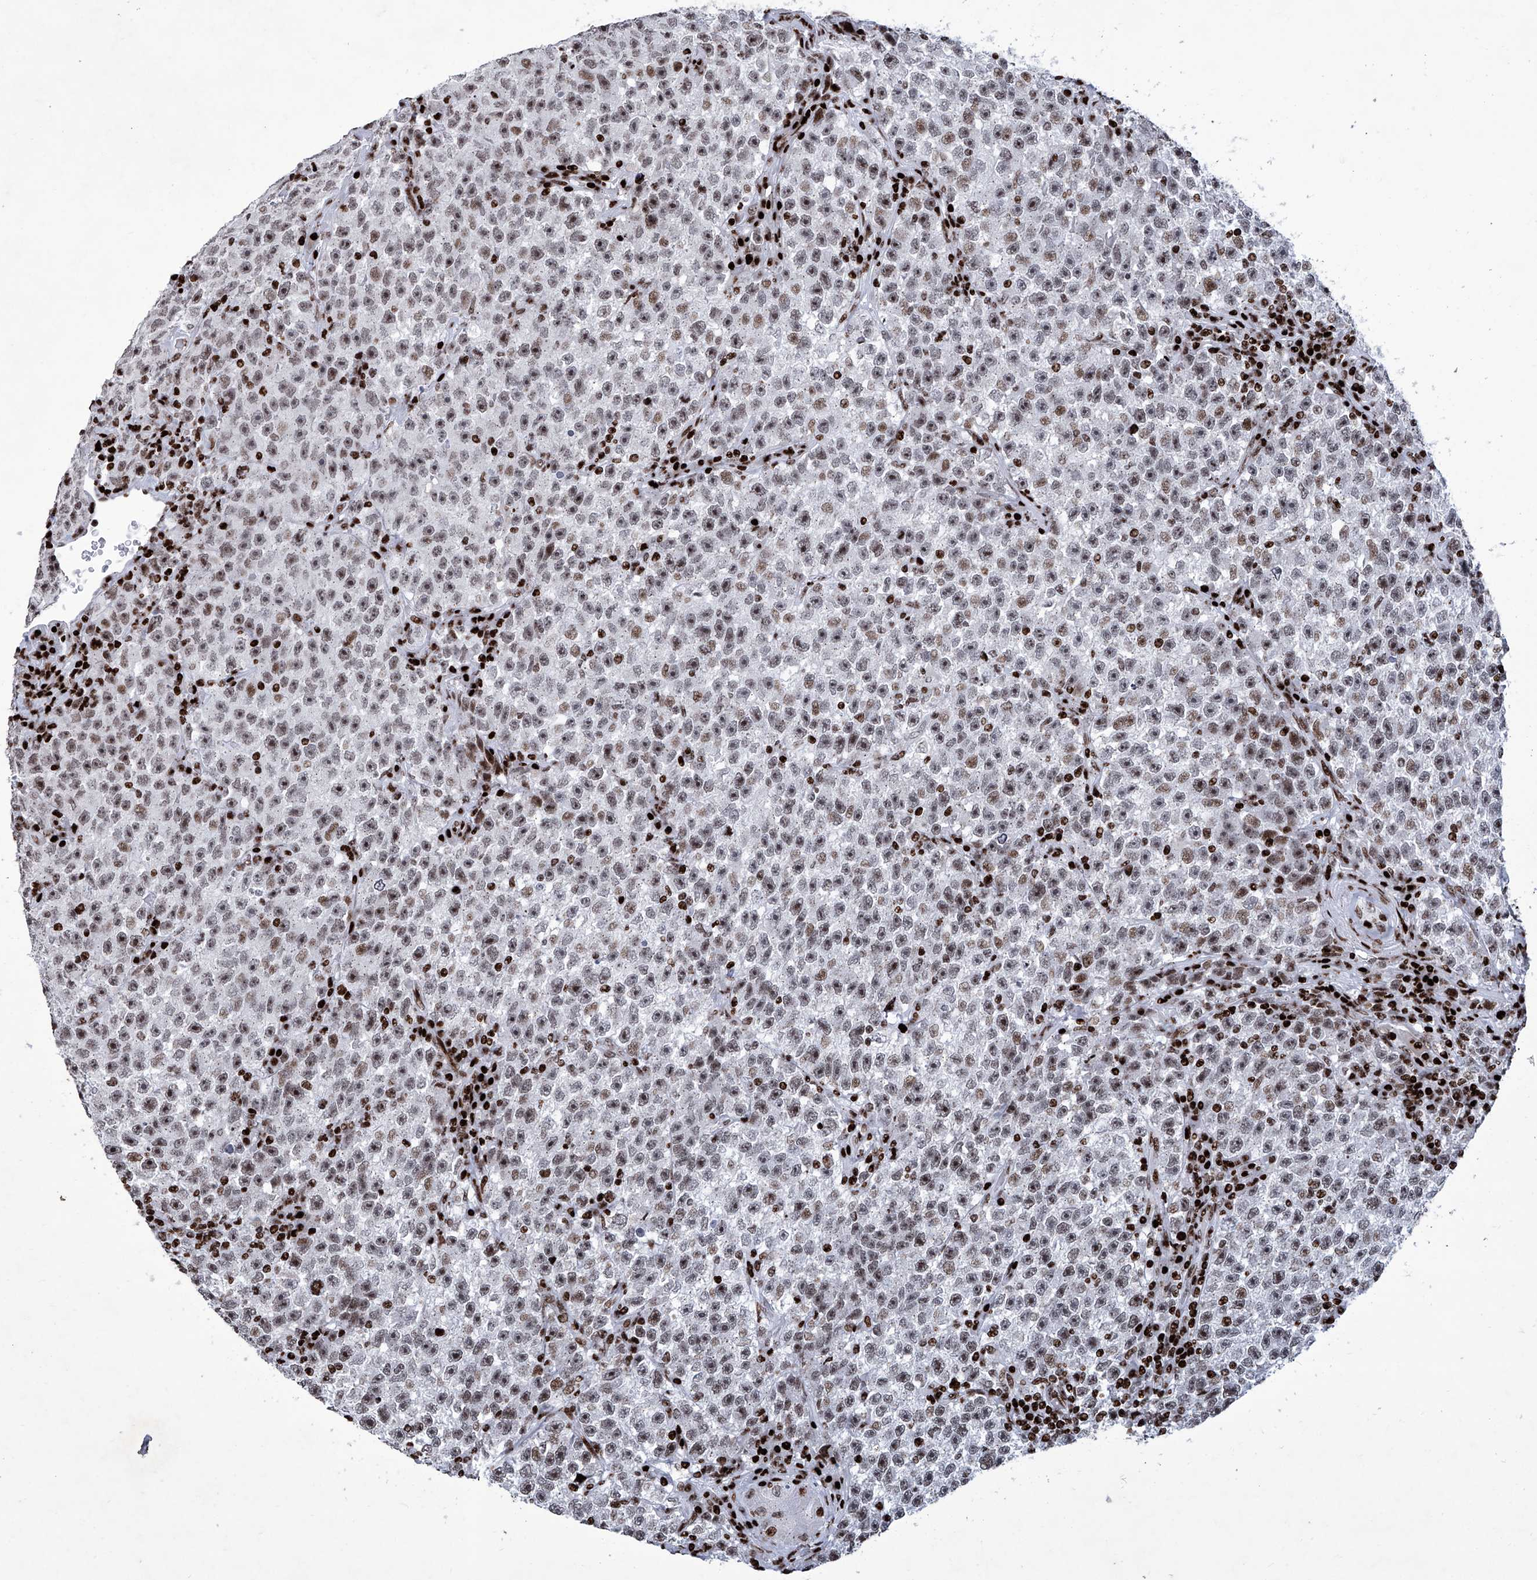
{"staining": {"intensity": "weak", "quantity": "25%-75%", "location": "nuclear"}, "tissue": "testis cancer", "cell_type": "Tumor cells", "image_type": "cancer", "snomed": [{"axis": "morphology", "description": "Seminoma, NOS"}, {"axis": "topography", "description": "Testis"}], "caption": "Seminoma (testis) tissue demonstrates weak nuclear expression in approximately 25%-75% of tumor cells, visualized by immunohistochemistry.", "gene": "HEY2", "patient": {"sex": "male", "age": 22}}